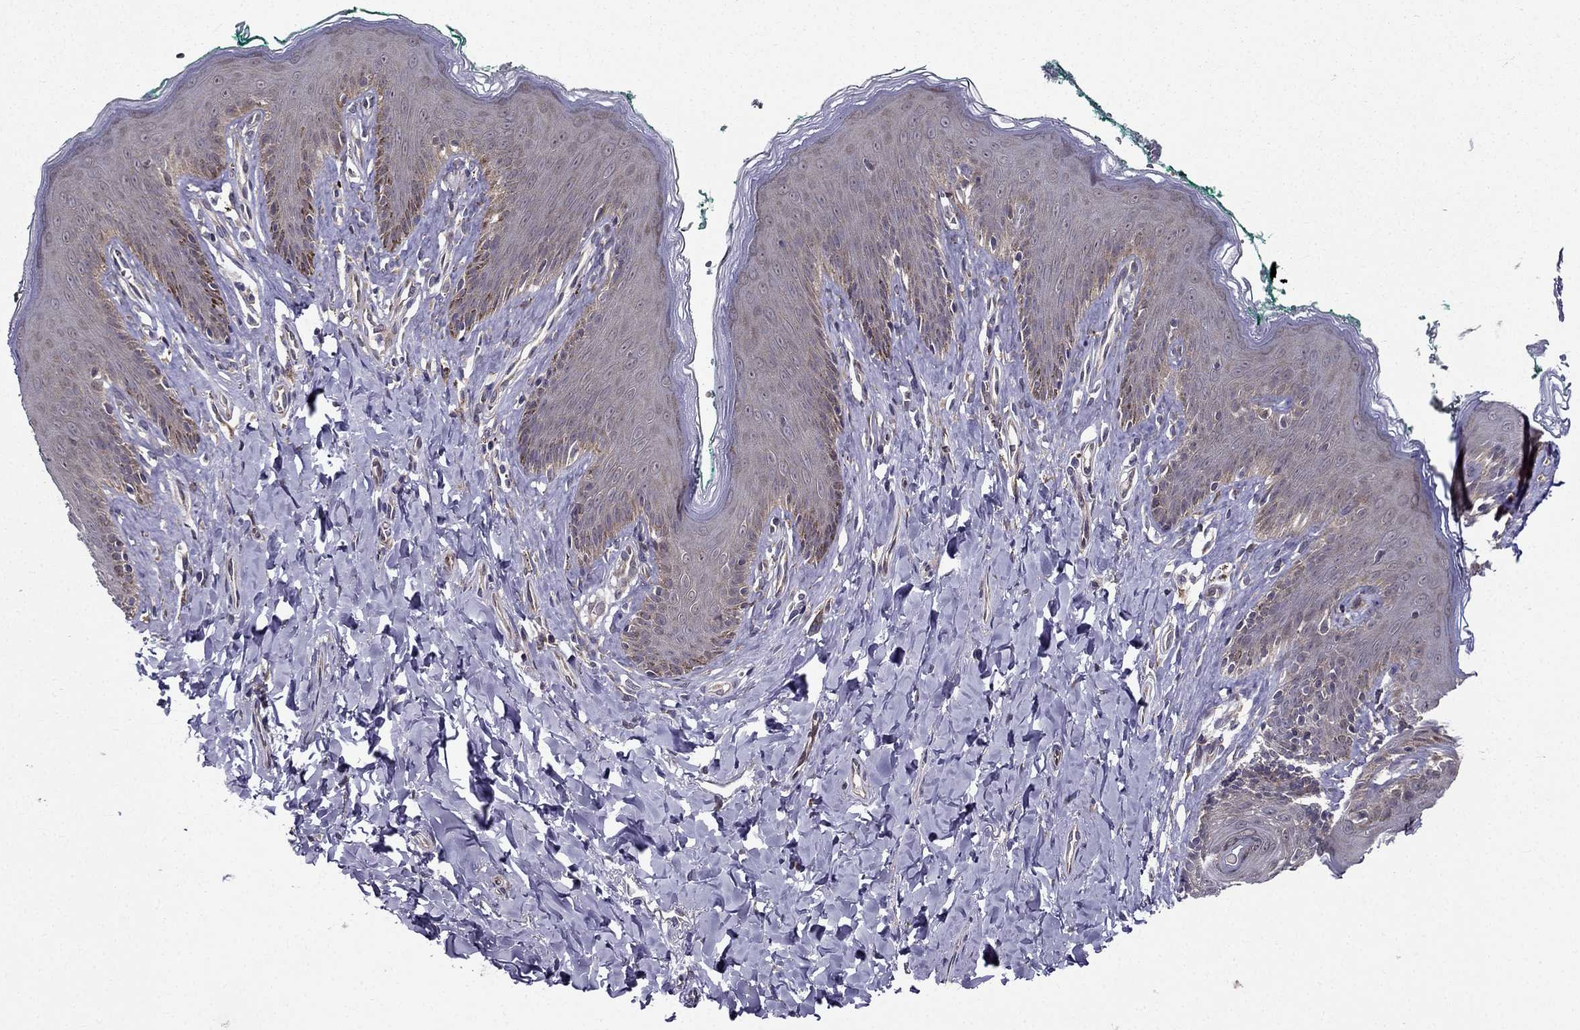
{"staining": {"intensity": "weak", "quantity": "<25%", "location": "cytoplasmic/membranous"}, "tissue": "skin", "cell_type": "Epidermal cells", "image_type": "normal", "snomed": [{"axis": "morphology", "description": "Normal tissue, NOS"}, {"axis": "topography", "description": "Vulva"}], "caption": "DAB (3,3'-diaminobenzidine) immunohistochemical staining of unremarkable skin exhibits no significant staining in epidermal cells. The staining was performed using DAB to visualize the protein expression in brown, while the nuclei were stained in blue with hematoxylin (Magnification: 20x).", "gene": "ARHGEF28", "patient": {"sex": "female", "age": 66}}